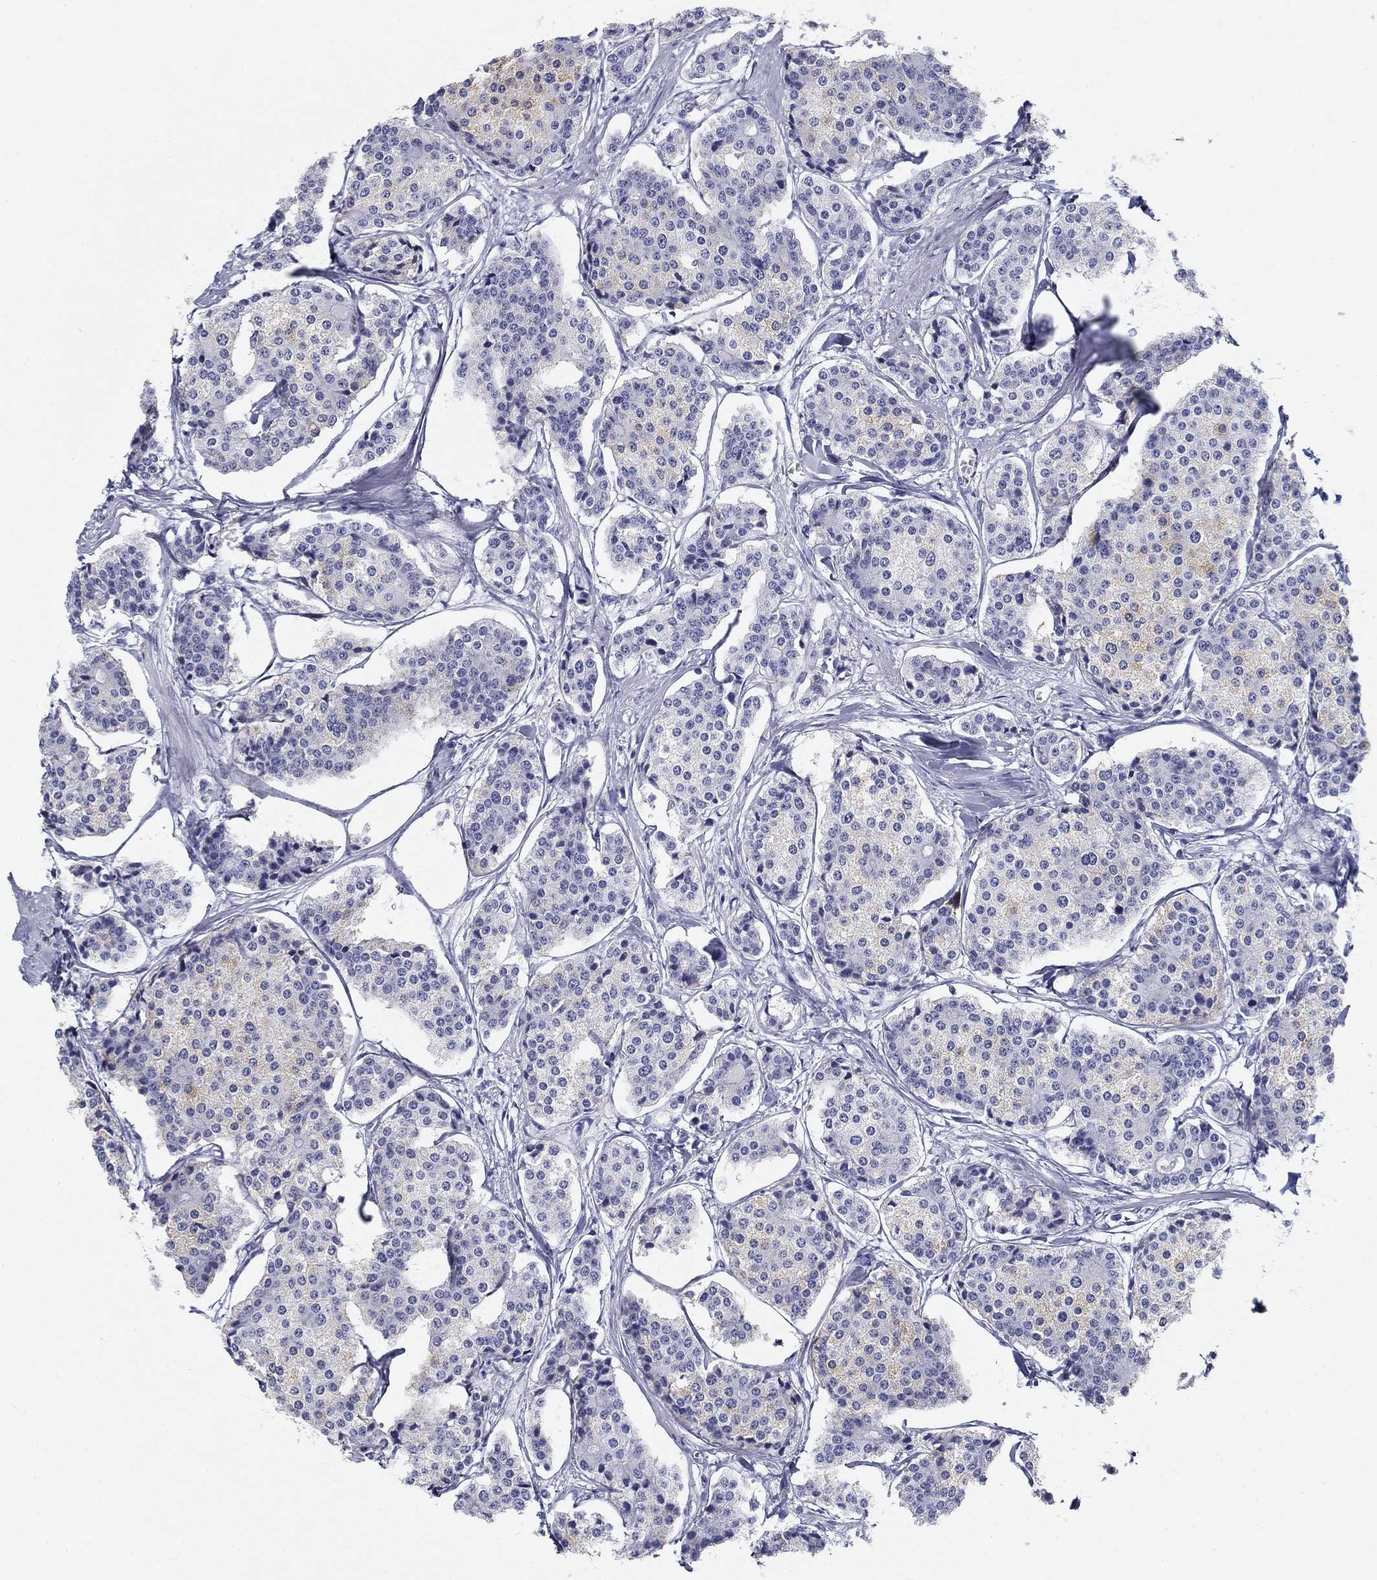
{"staining": {"intensity": "negative", "quantity": "none", "location": "none"}, "tissue": "carcinoid", "cell_type": "Tumor cells", "image_type": "cancer", "snomed": [{"axis": "morphology", "description": "Carcinoid, malignant, NOS"}, {"axis": "topography", "description": "Small intestine"}], "caption": "Immunohistochemical staining of carcinoid shows no significant positivity in tumor cells.", "gene": "UPB1", "patient": {"sex": "female", "age": 65}}